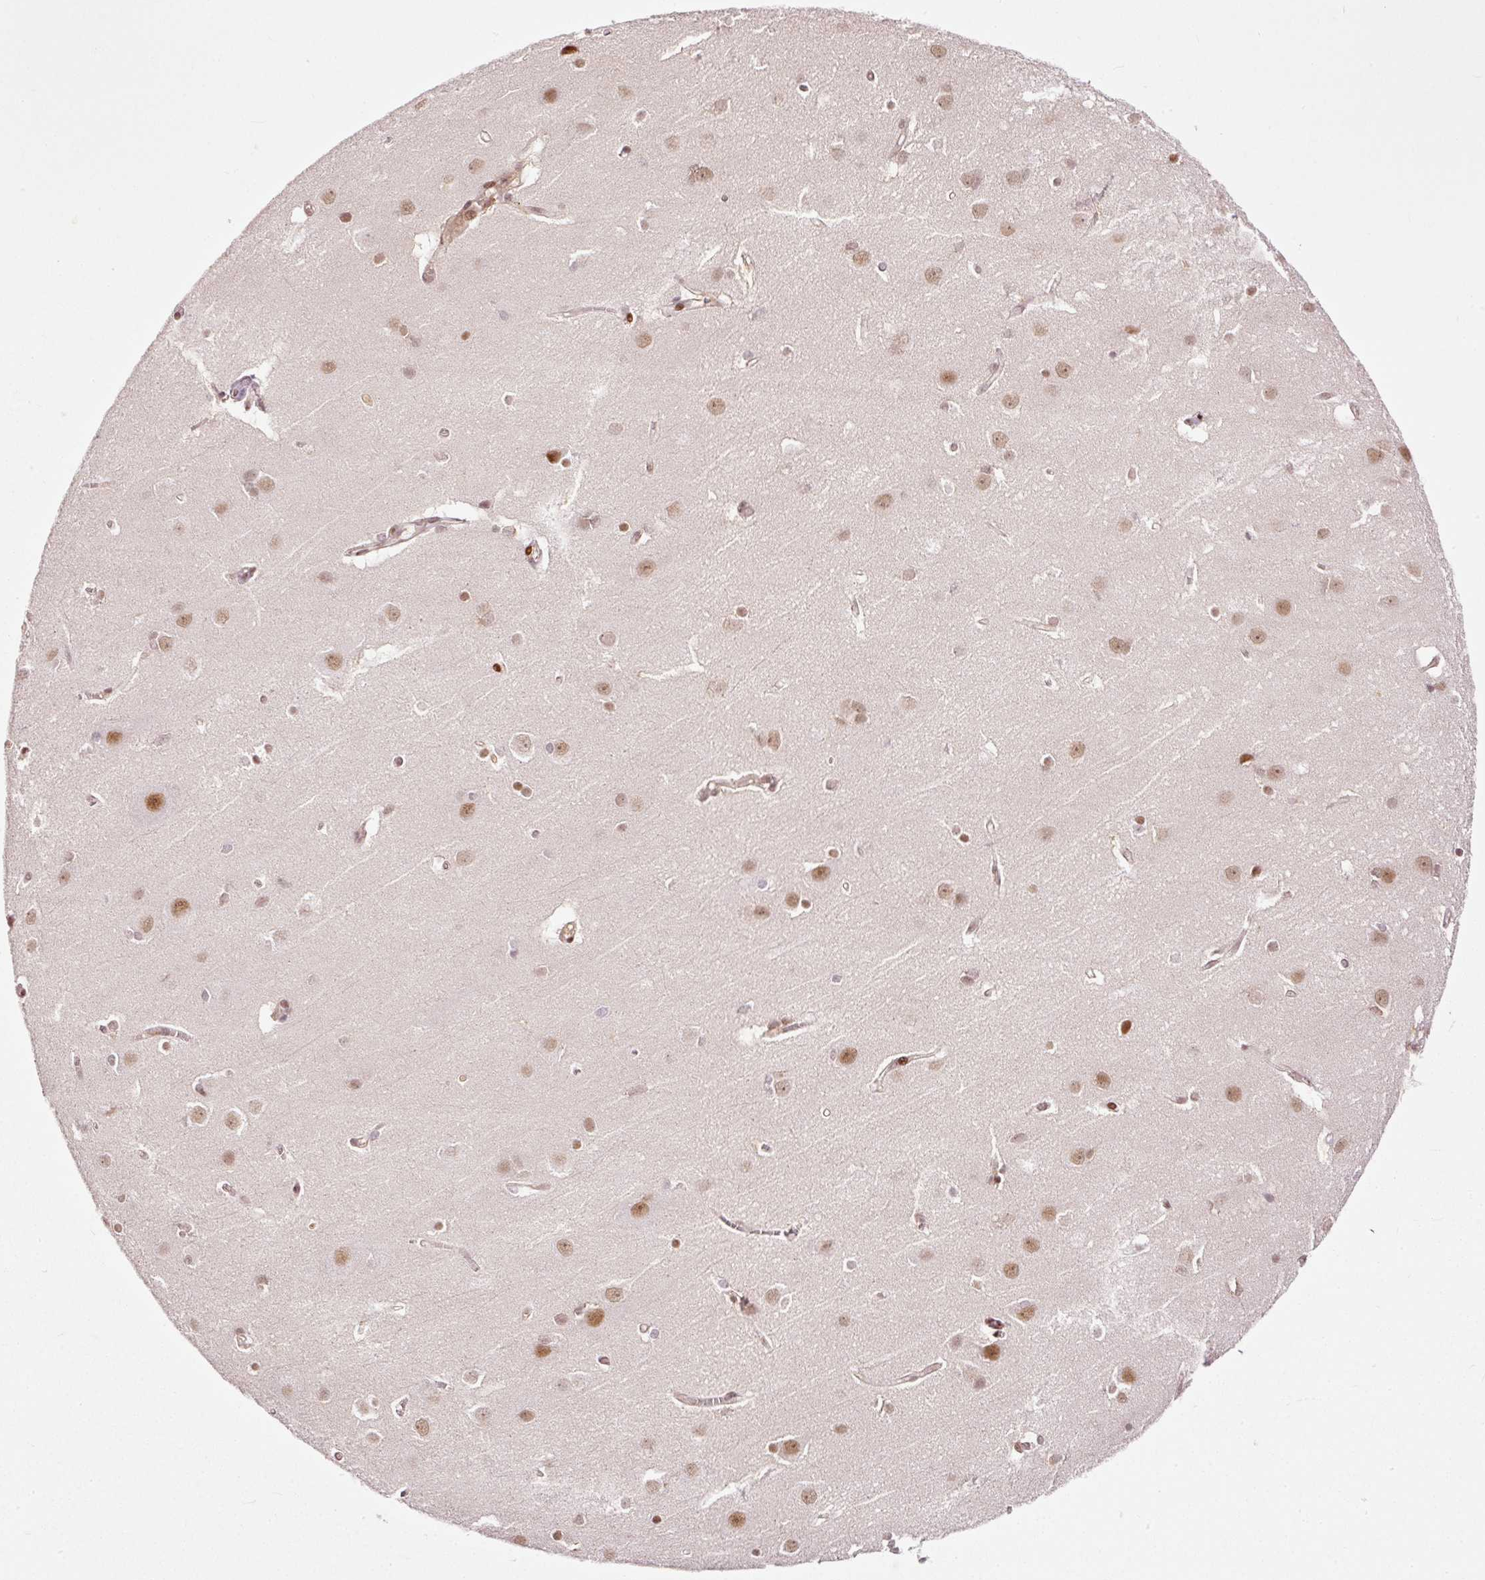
{"staining": {"intensity": "moderate", "quantity": "25%-75%", "location": "nuclear"}, "tissue": "cerebral cortex", "cell_type": "Endothelial cells", "image_type": "normal", "snomed": [{"axis": "morphology", "description": "Normal tissue, NOS"}, {"axis": "topography", "description": "Cerebral cortex"}], "caption": "Unremarkable cerebral cortex was stained to show a protein in brown. There is medium levels of moderate nuclear expression in about 25%-75% of endothelial cells. The staining was performed using DAB, with brown indicating positive protein expression. Nuclei are stained blue with hematoxylin.", "gene": "ZNF778", "patient": {"sex": "male", "age": 37}}